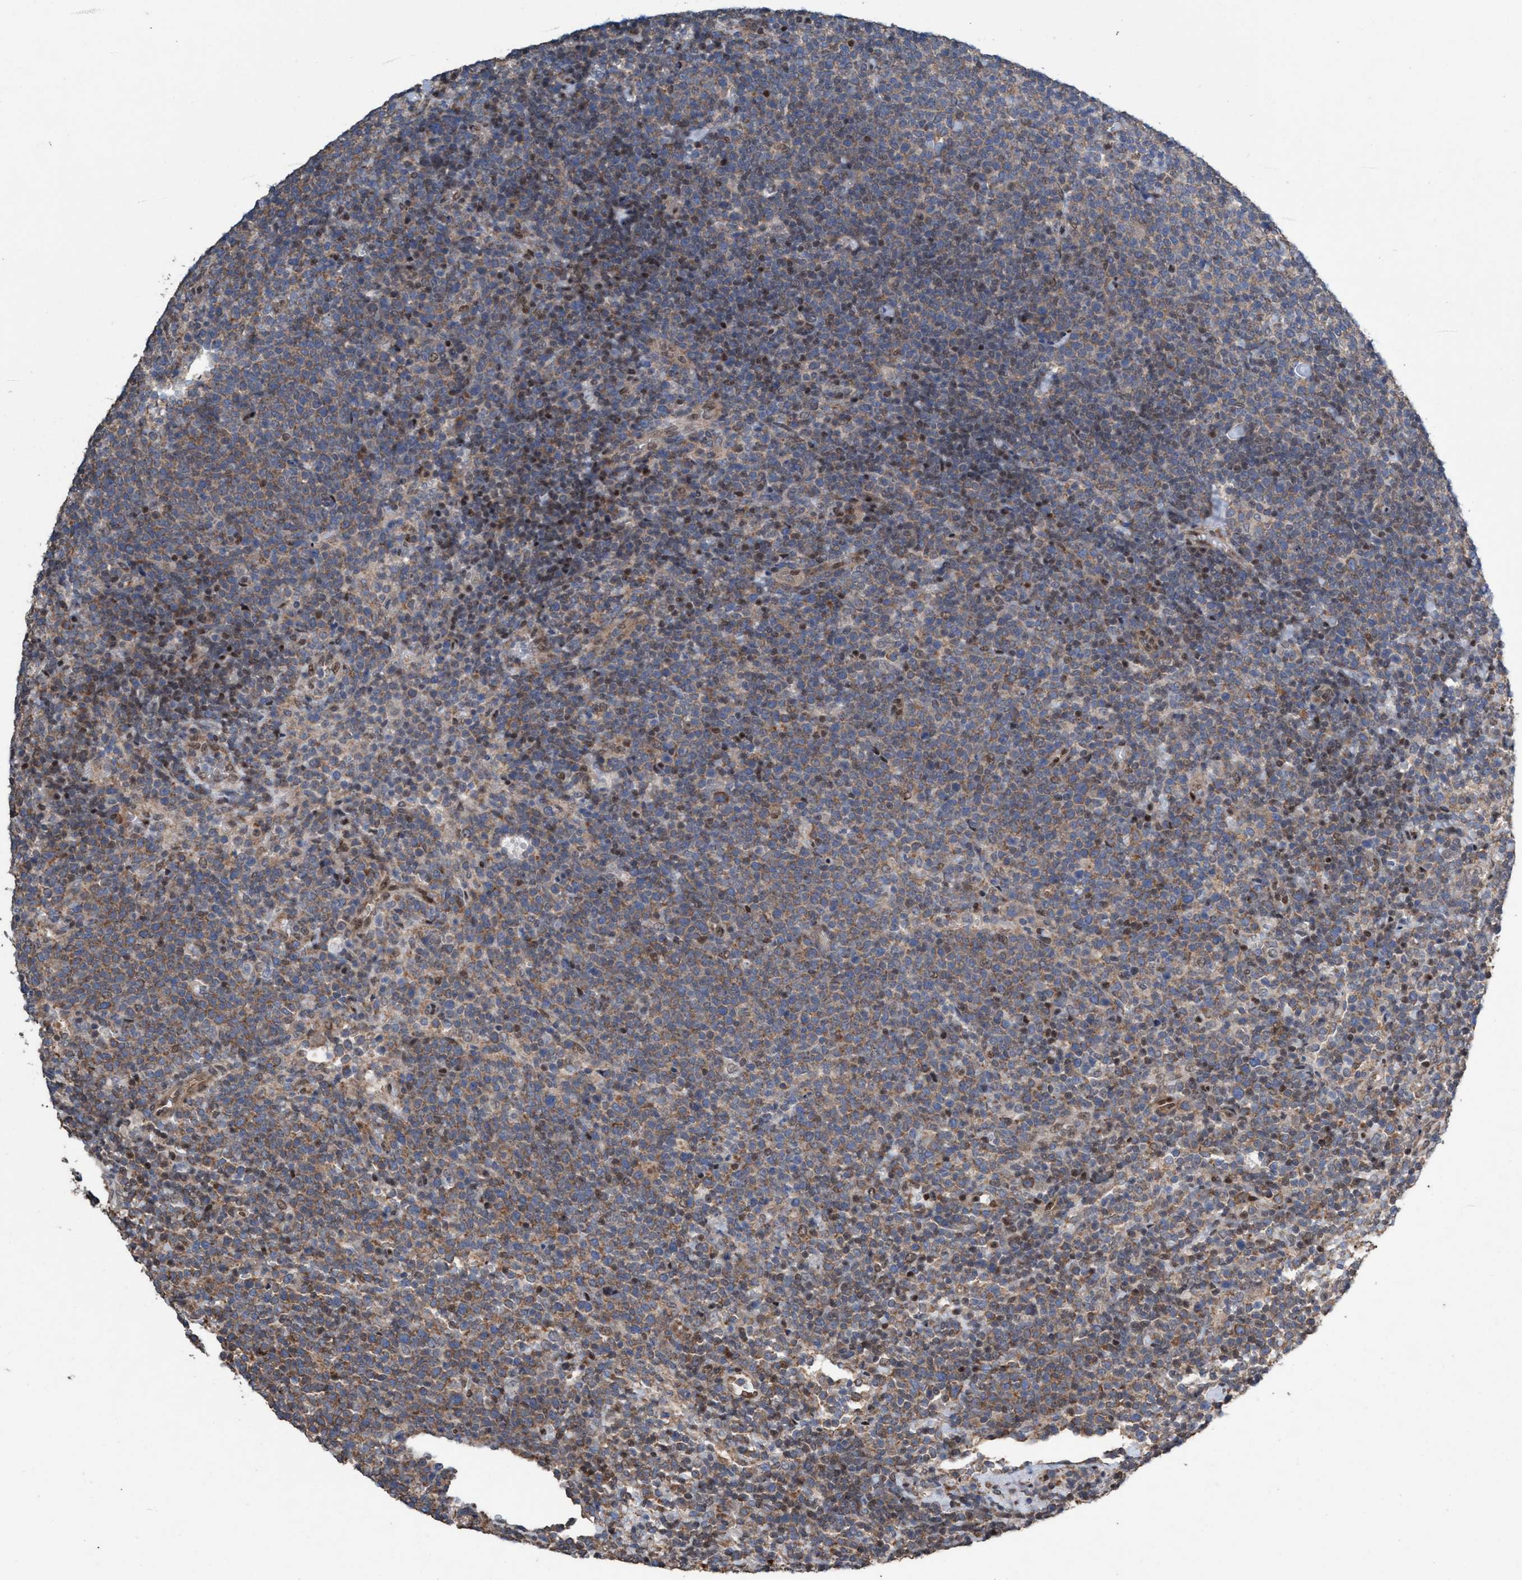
{"staining": {"intensity": "weak", "quantity": "25%-75%", "location": "cytoplasmic/membranous"}, "tissue": "lymphoma", "cell_type": "Tumor cells", "image_type": "cancer", "snomed": [{"axis": "morphology", "description": "Malignant lymphoma, non-Hodgkin's type, High grade"}, {"axis": "topography", "description": "Lymph node"}], "caption": "Tumor cells exhibit weak cytoplasmic/membranous expression in approximately 25%-75% of cells in malignant lymphoma, non-Hodgkin's type (high-grade).", "gene": "METAP2", "patient": {"sex": "male", "age": 61}}